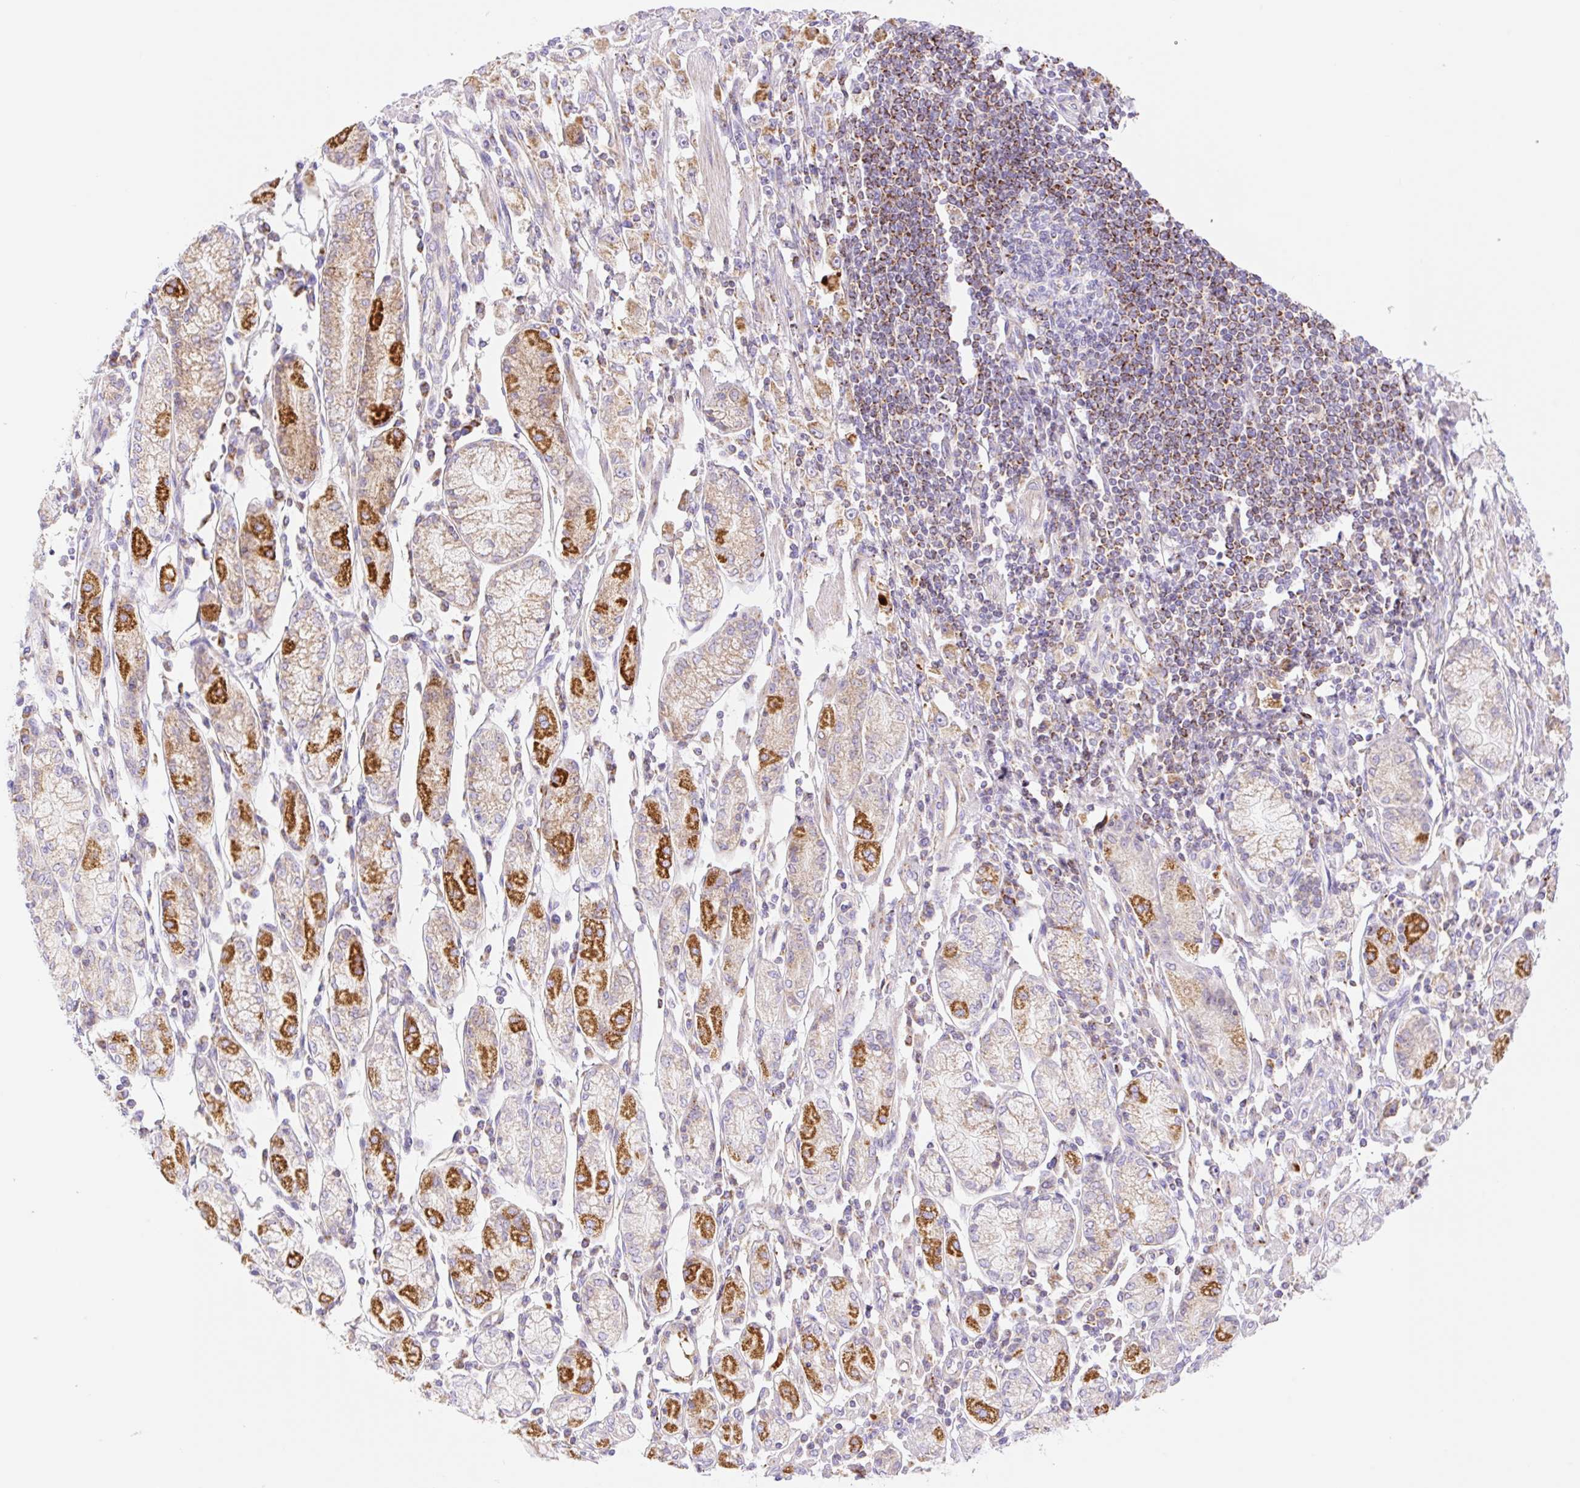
{"staining": {"intensity": "strong", "quantity": "25%-75%", "location": "cytoplasmic/membranous"}, "tissue": "stomach cancer", "cell_type": "Tumor cells", "image_type": "cancer", "snomed": [{"axis": "morphology", "description": "Adenocarcinoma, NOS"}, {"axis": "topography", "description": "Stomach"}], "caption": "Immunohistochemistry (IHC) of human adenocarcinoma (stomach) exhibits high levels of strong cytoplasmic/membranous expression in about 25%-75% of tumor cells. Nuclei are stained in blue.", "gene": "ETNK2", "patient": {"sex": "female", "age": 59}}